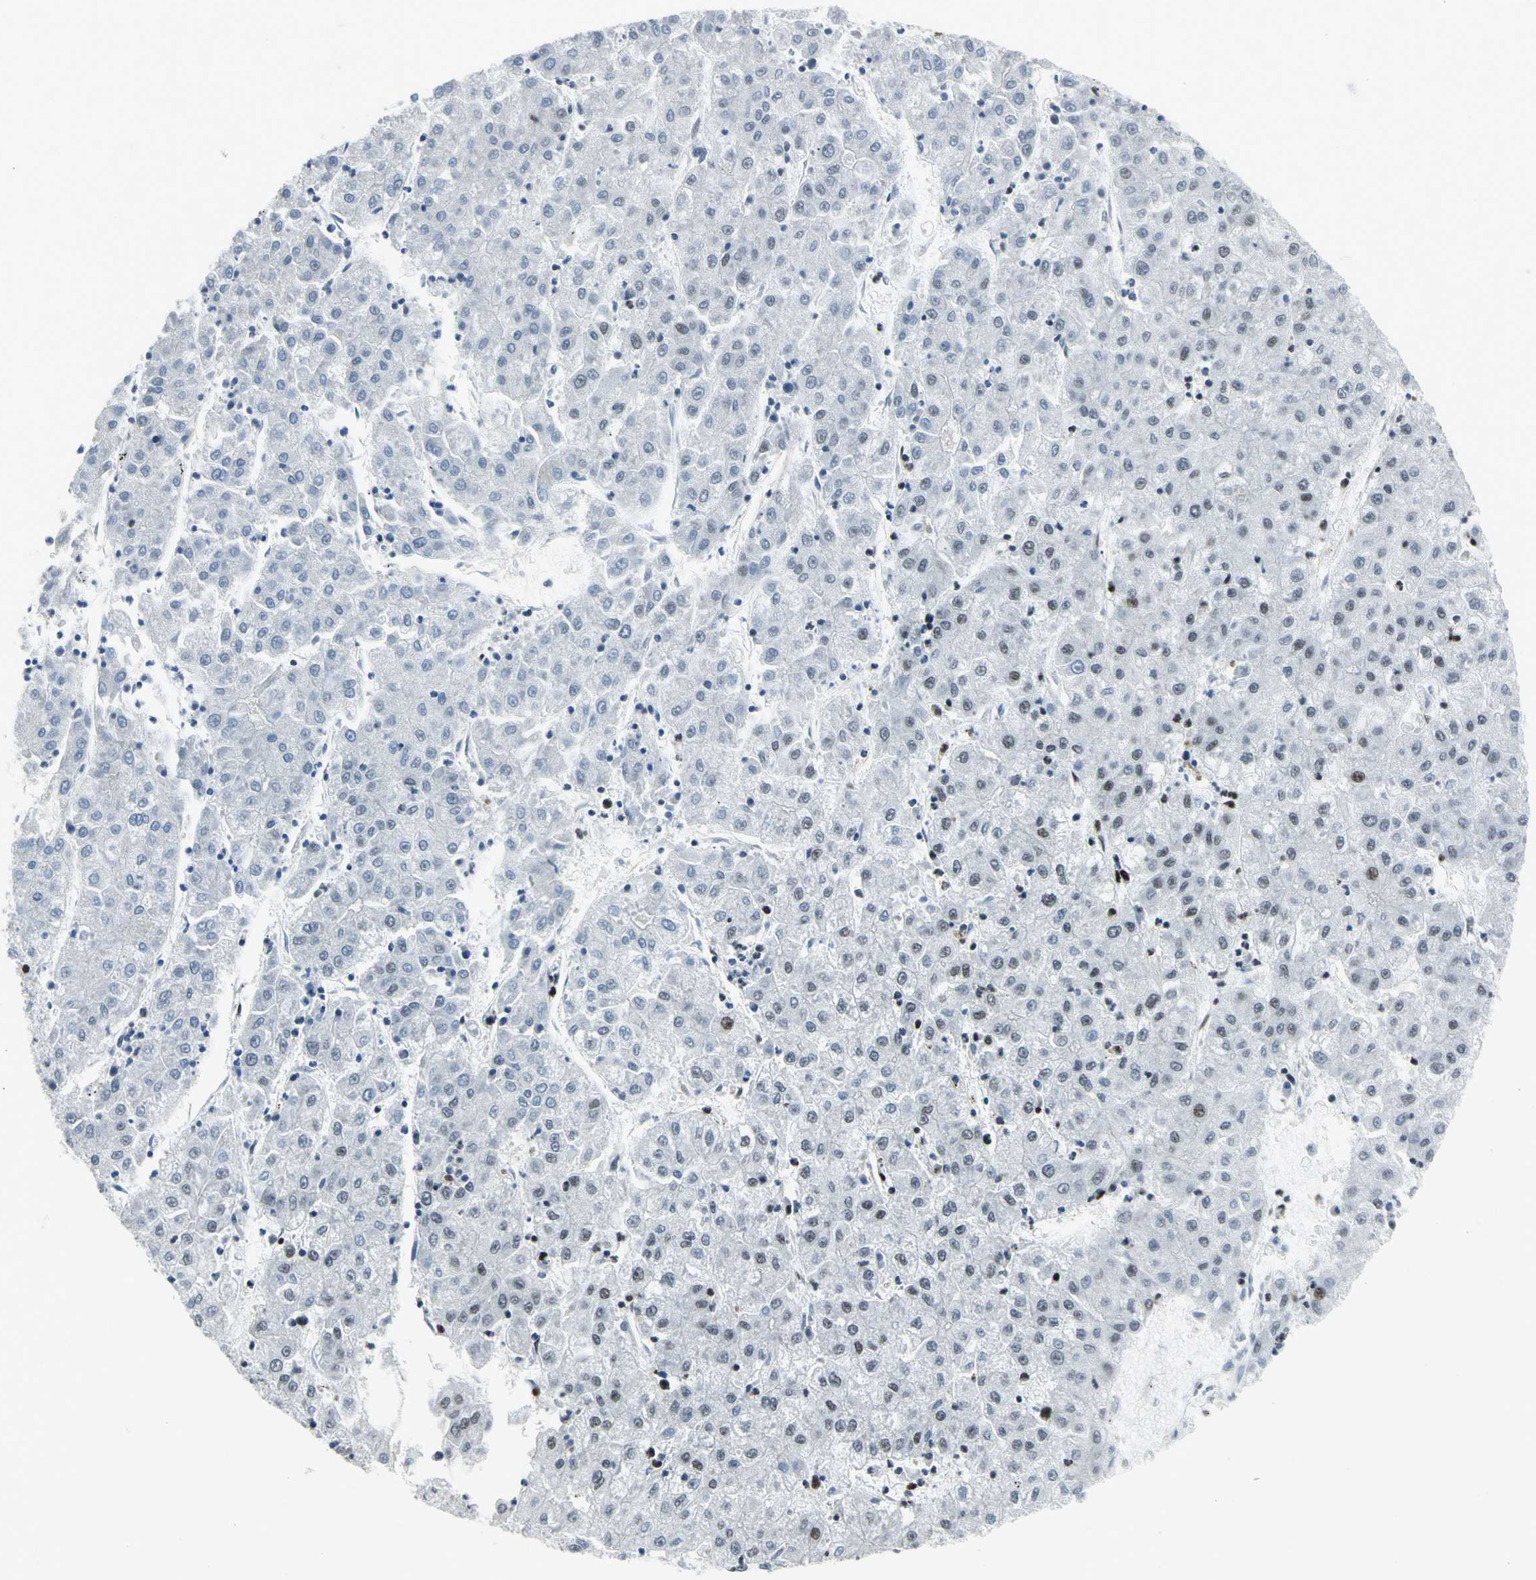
{"staining": {"intensity": "weak", "quantity": "<25%", "location": "nuclear"}, "tissue": "liver cancer", "cell_type": "Tumor cells", "image_type": "cancer", "snomed": [{"axis": "morphology", "description": "Carcinoma, Hepatocellular, NOS"}, {"axis": "topography", "description": "Liver"}], "caption": "Immunohistochemistry micrograph of liver hepatocellular carcinoma stained for a protein (brown), which reveals no positivity in tumor cells.", "gene": "SMARCA4", "patient": {"sex": "male", "age": 72}}